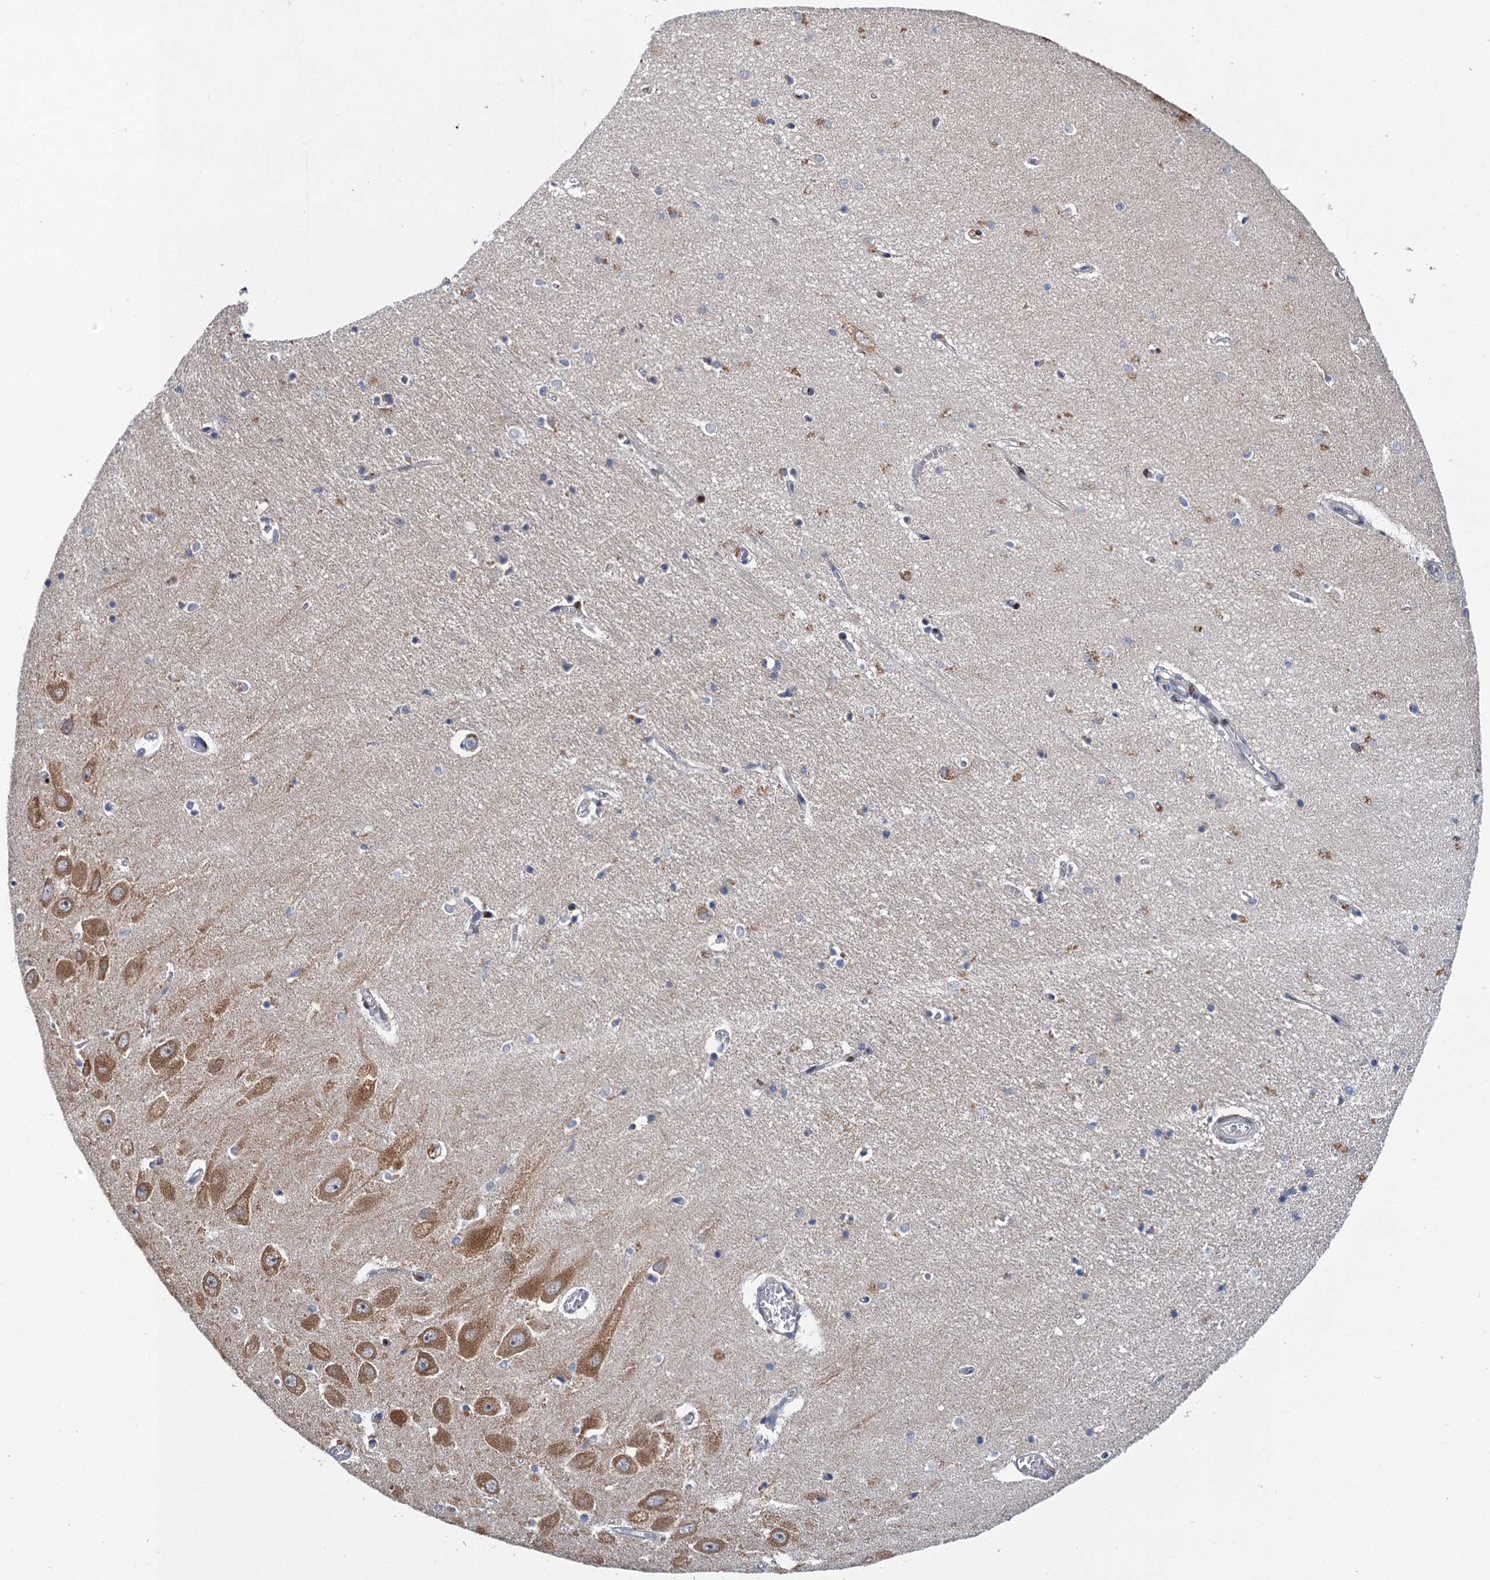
{"staining": {"intensity": "negative", "quantity": "none", "location": "none"}, "tissue": "hippocampus", "cell_type": "Glial cells", "image_type": "normal", "snomed": [{"axis": "morphology", "description": "Normal tissue, NOS"}, {"axis": "topography", "description": "Hippocampus"}], "caption": "This photomicrograph is of normal hippocampus stained with immunohistochemistry (IHC) to label a protein in brown with the nuclei are counter-stained blue. There is no staining in glial cells.", "gene": "NBEA", "patient": {"sex": "female", "age": 64}}